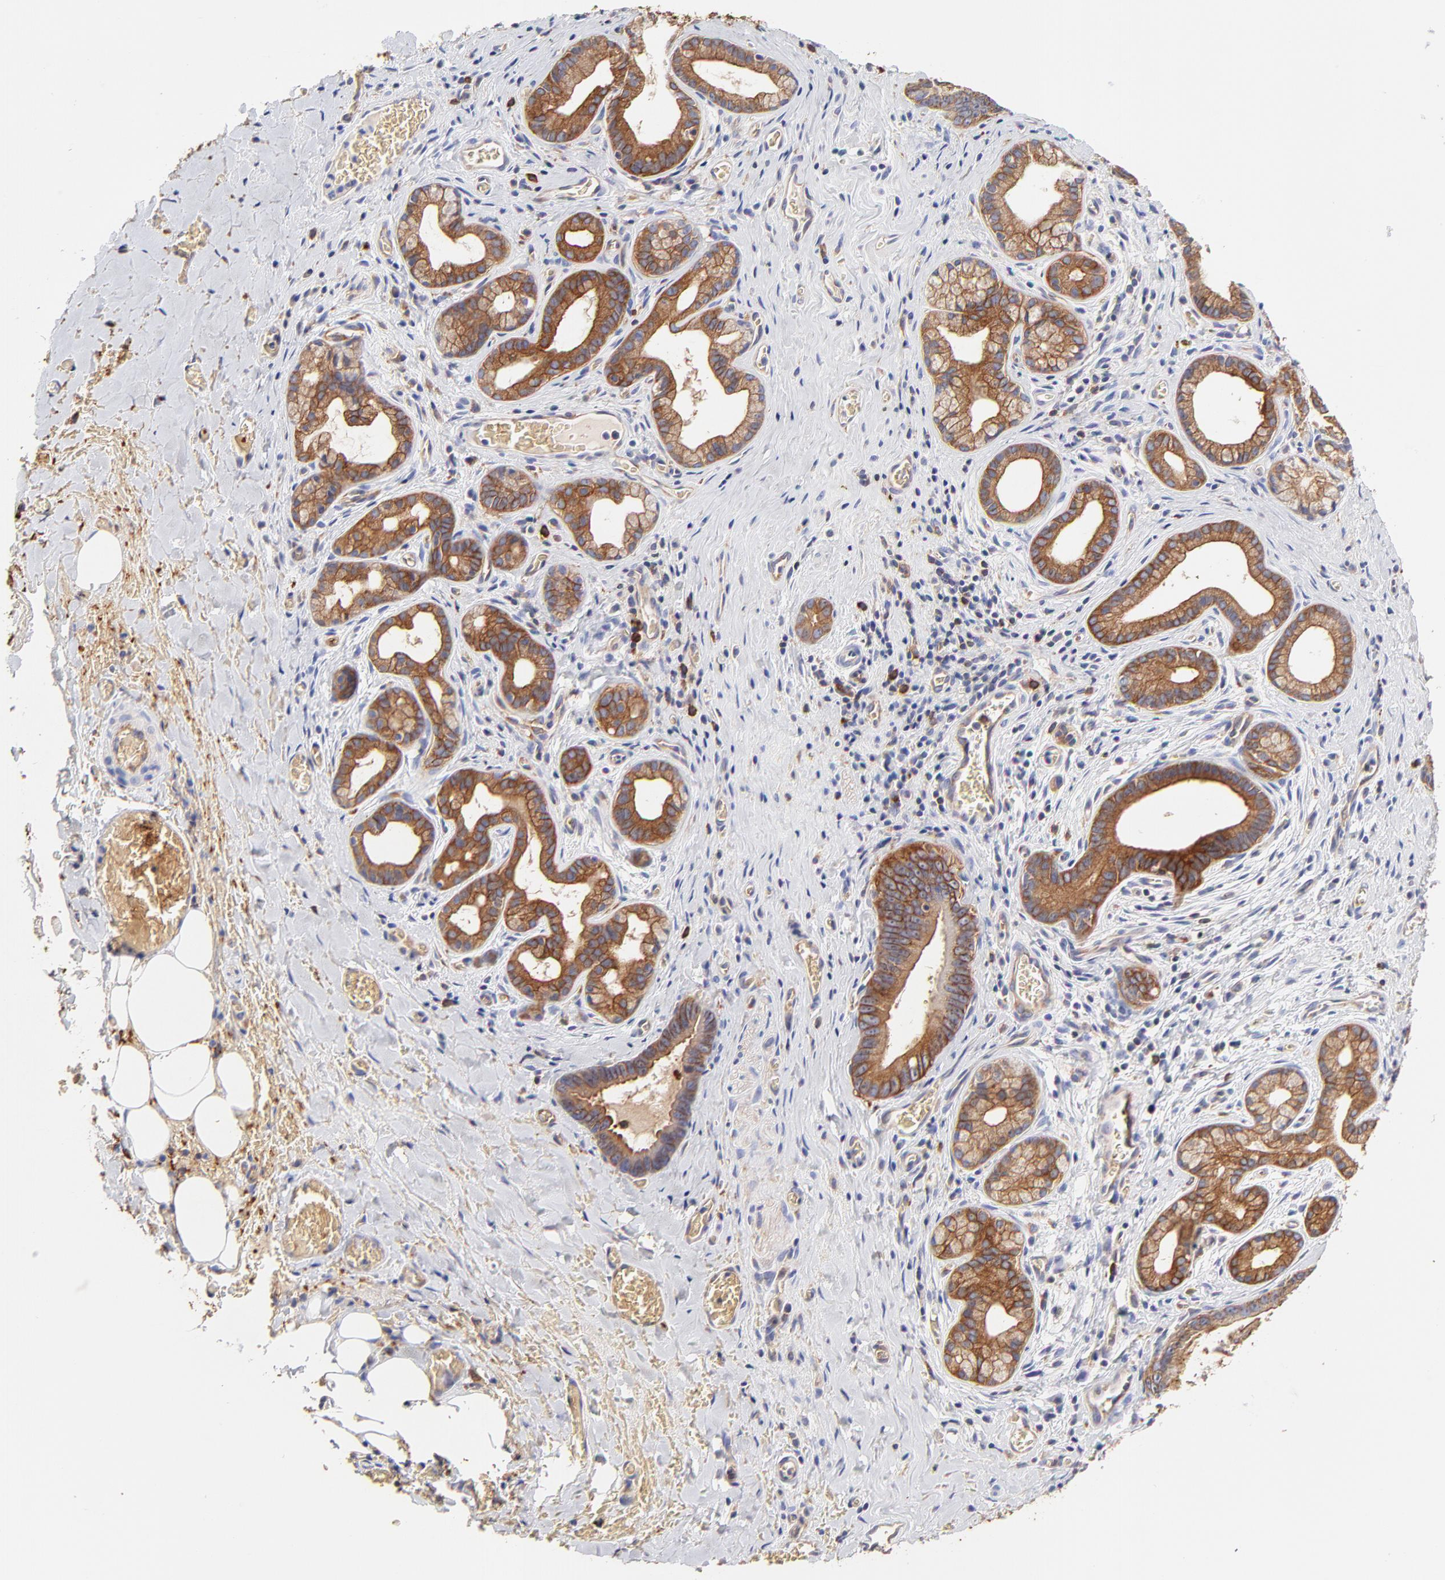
{"staining": {"intensity": "moderate", "quantity": ">75%", "location": "cytoplasmic/membranous"}, "tissue": "liver cancer", "cell_type": "Tumor cells", "image_type": "cancer", "snomed": [{"axis": "morphology", "description": "Cholangiocarcinoma"}, {"axis": "topography", "description": "Liver"}], "caption": "Protein staining by immunohistochemistry reveals moderate cytoplasmic/membranous expression in approximately >75% of tumor cells in liver cancer (cholangiocarcinoma).", "gene": "CD2AP", "patient": {"sex": "female", "age": 55}}